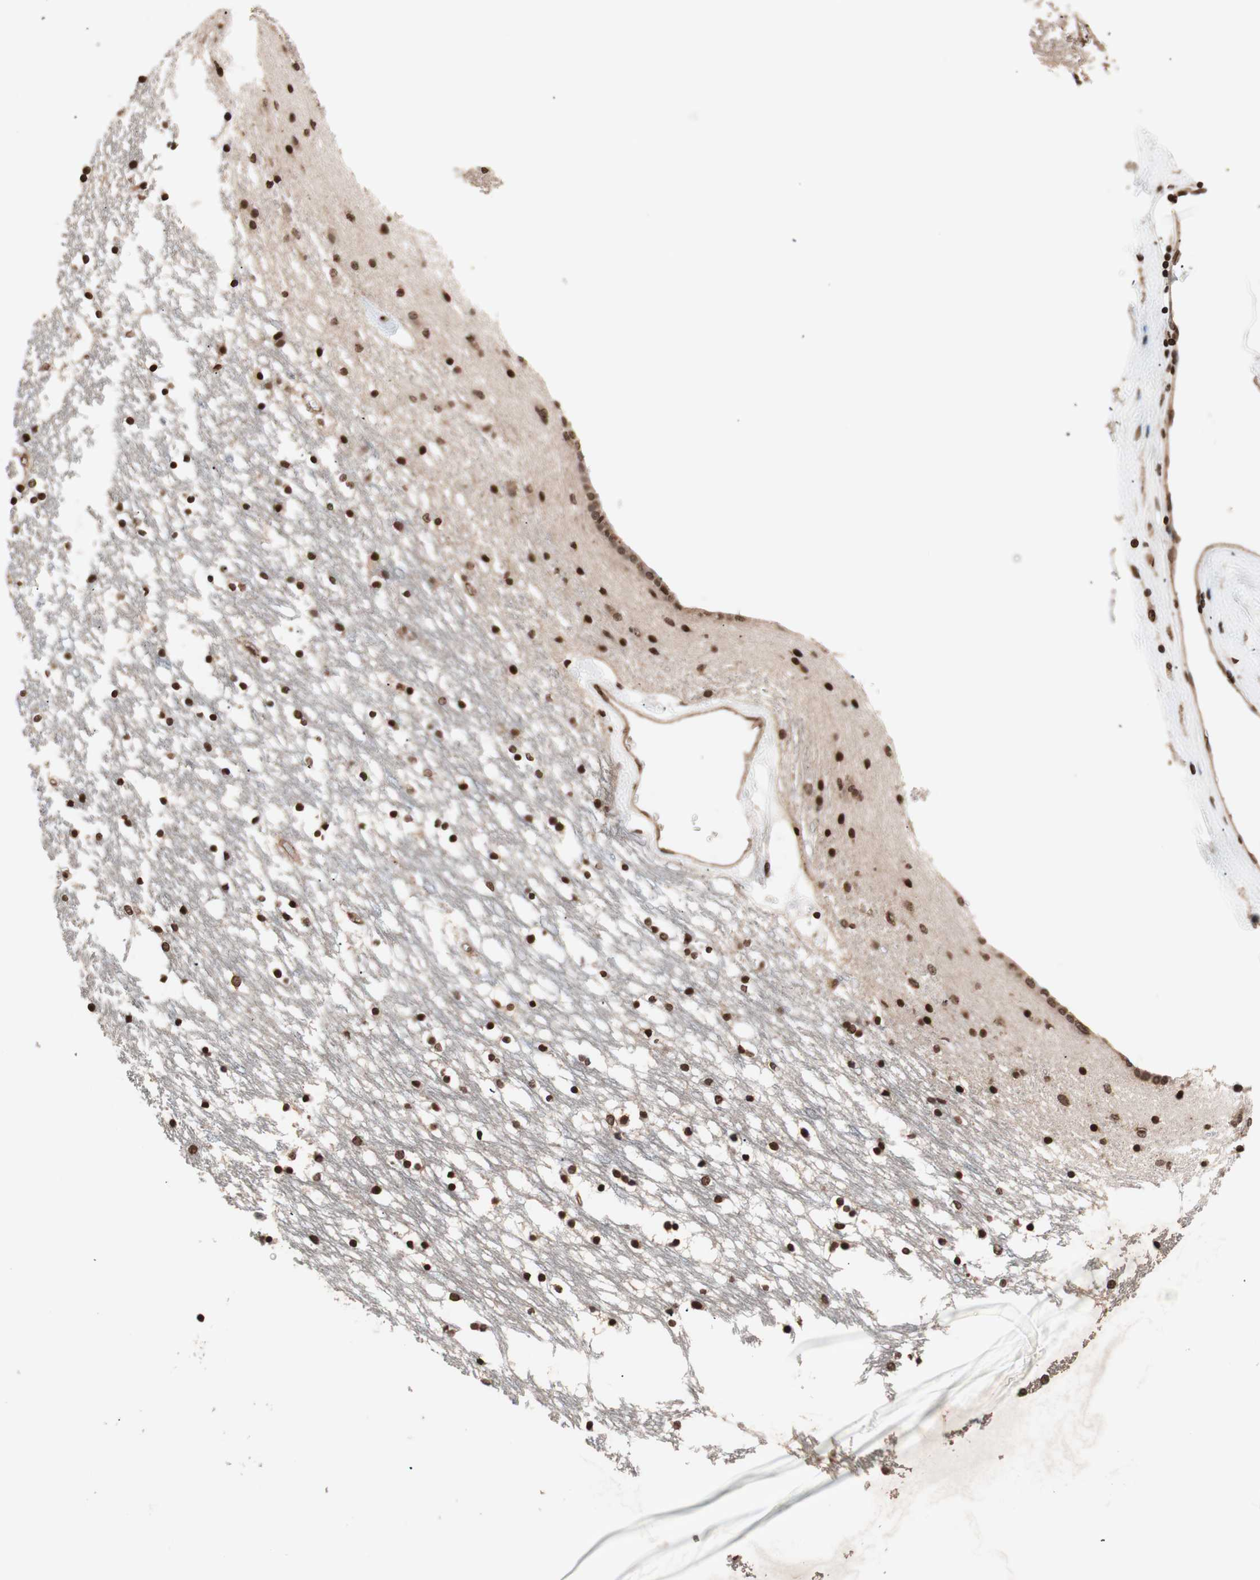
{"staining": {"intensity": "strong", "quantity": ">75%", "location": "nuclear"}, "tissue": "caudate", "cell_type": "Glial cells", "image_type": "normal", "snomed": [{"axis": "morphology", "description": "Normal tissue, NOS"}, {"axis": "topography", "description": "Lateral ventricle wall"}], "caption": "This is an image of IHC staining of benign caudate, which shows strong expression in the nuclear of glial cells.", "gene": "ZFC3H1", "patient": {"sex": "male", "age": 45}}